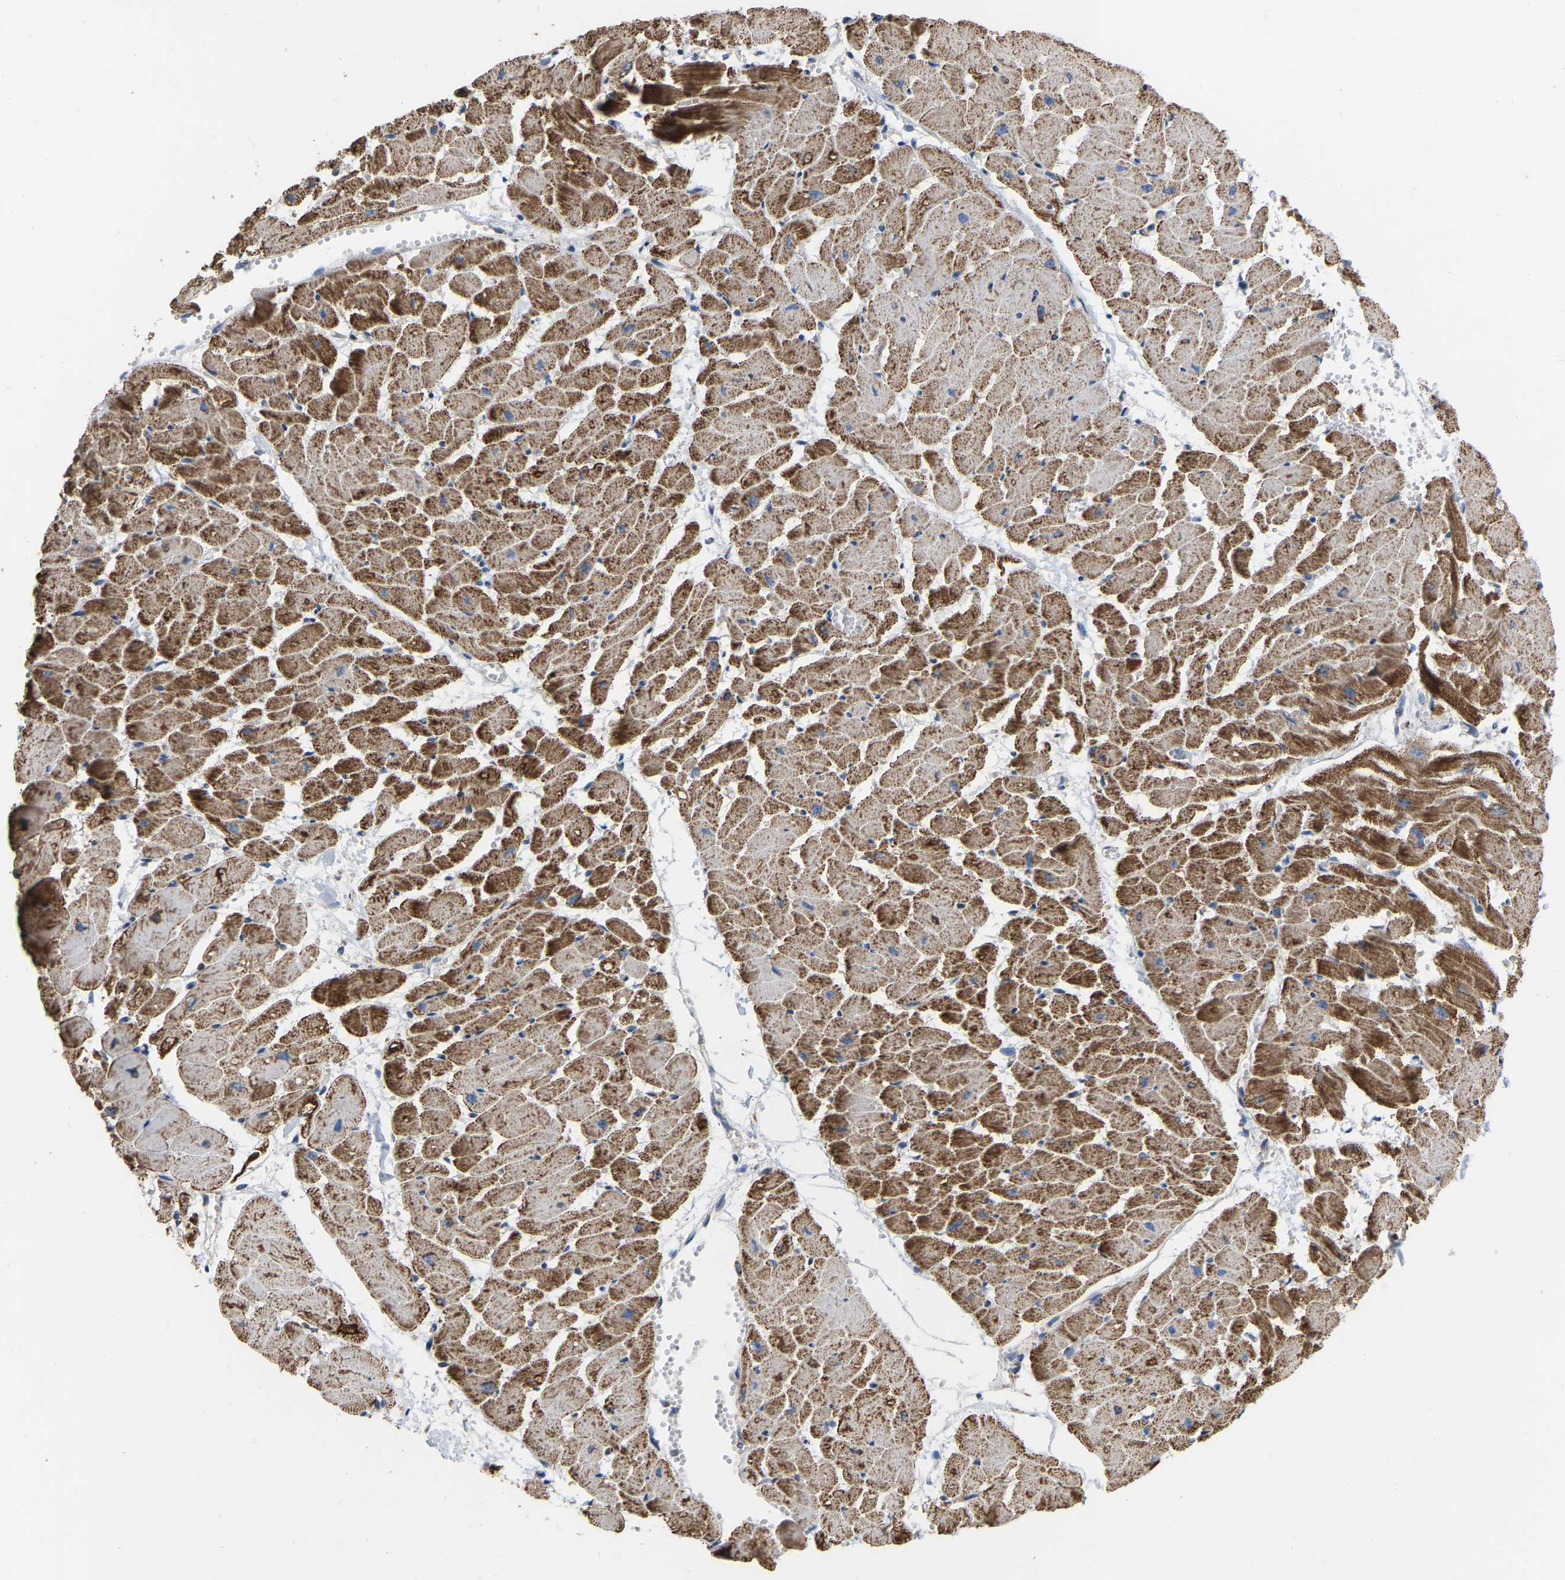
{"staining": {"intensity": "strong", "quantity": ">75%", "location": "cytoplasmic/membranous"}, "tissue": "heart muscle", "cell_type": "Cardiomyocytes", "image_type": "normal", "snomed": [{"axis": "morphology", "description": "Normal tissue, NOS"}, {"axis": "topography", "description": "Heart"}], "caption": "Normal heart muscle demonstrates strong cytoplasmic/membranous positivity in about >75% of cardiomyocytes (DAB (3,3'-diaminobenzidine) = brown stain, brightfield microscopy at high magnification)..", "gene": "CBLB", "patient": {"sex": "female", "age": 19}}